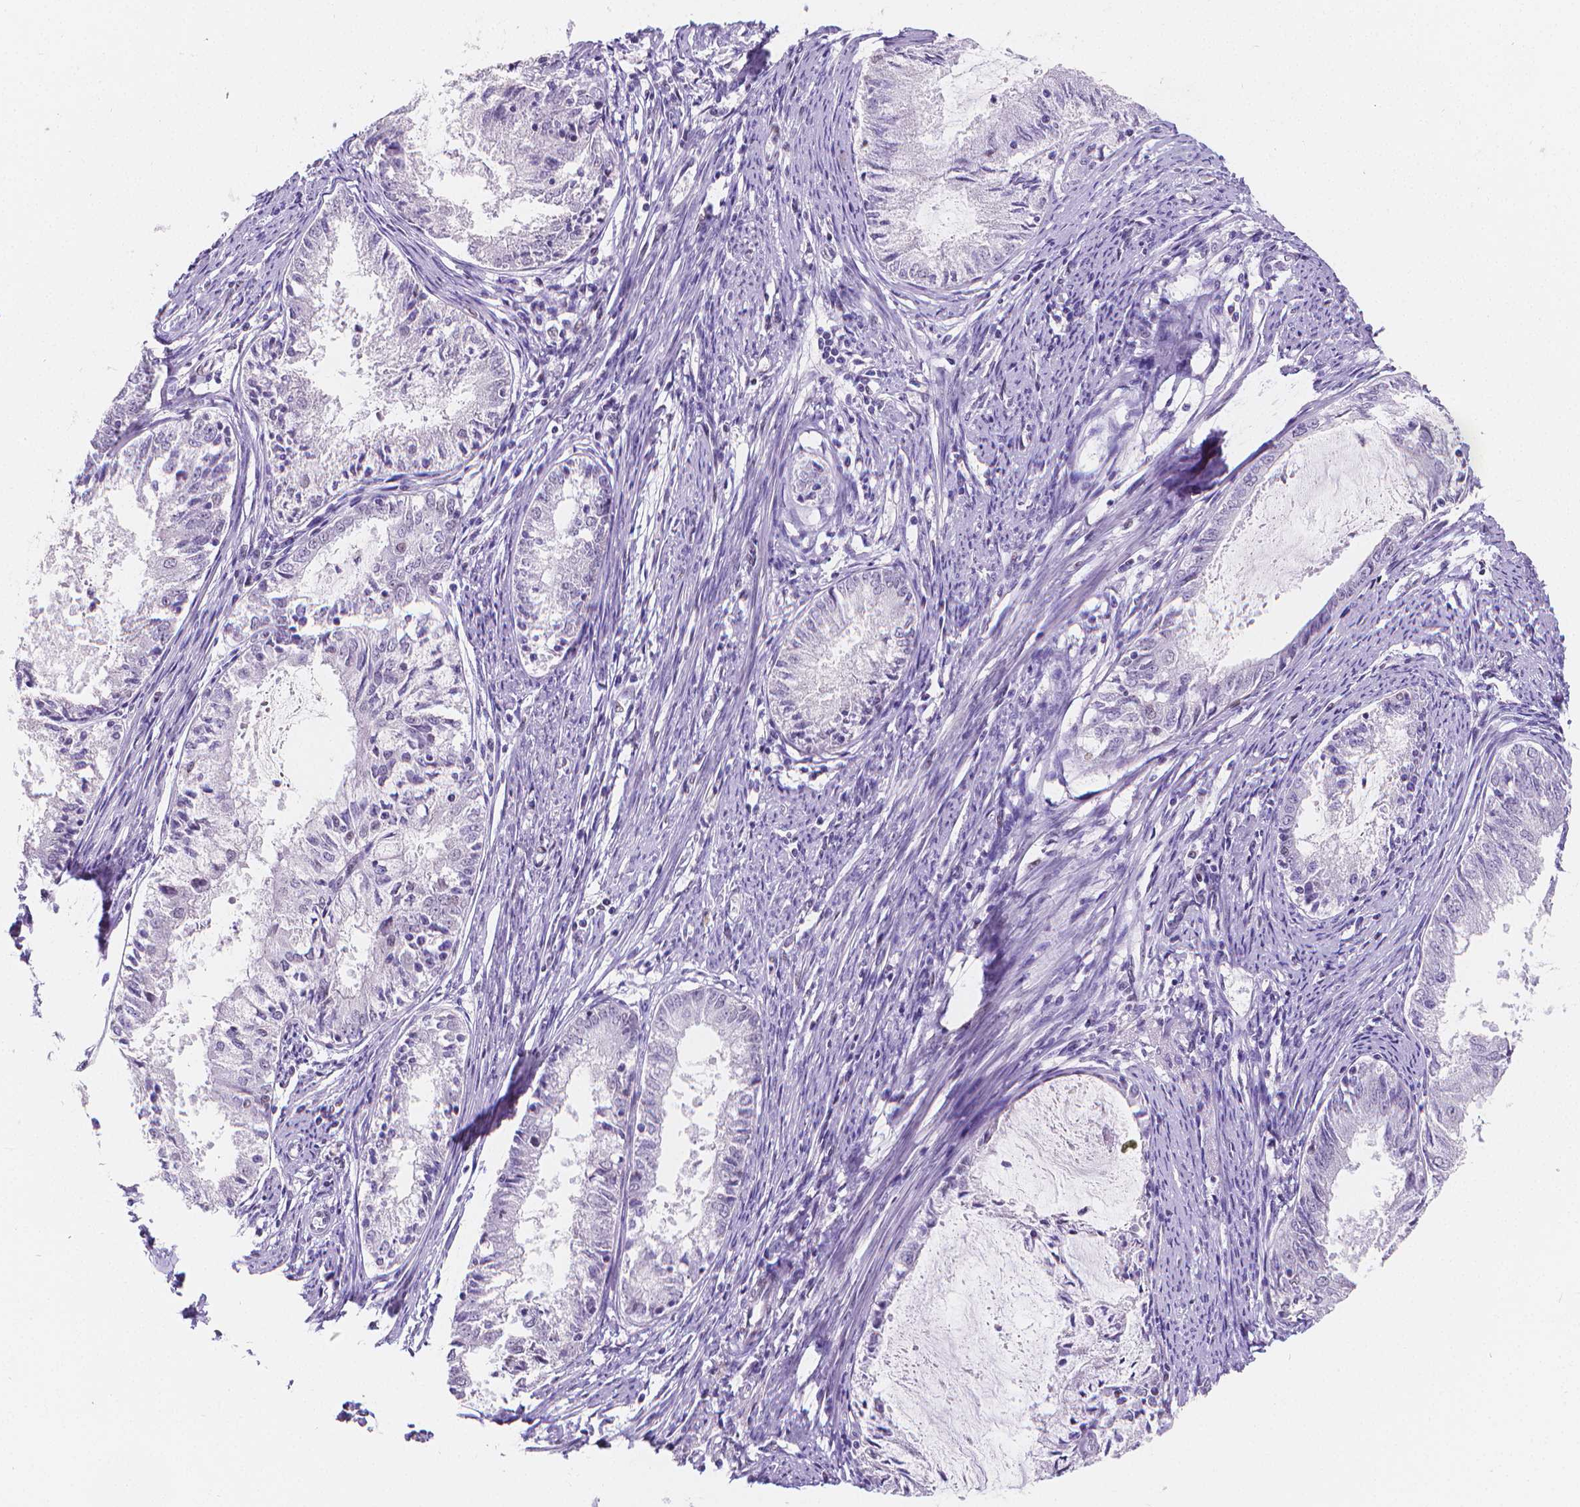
{"staining": {"intensity": "negative", "quantity": "none", "location": "none"}, "tissue": "endometrial cancer", "cell_type": "Tumor cells", "image_type": "cancer", "snomed": [{"axis": "morphology", "description": "Adenocarcinoma, NOS"}, {"axis": "topography", "description": "Endometrium"}], "caption": "This is an immunohistochemistry (IHC) image of human endometrial cancer. There is no staining in tumor cells.", "gene": "MEF2C", "patient": {"sex": "female", "age": 57}}